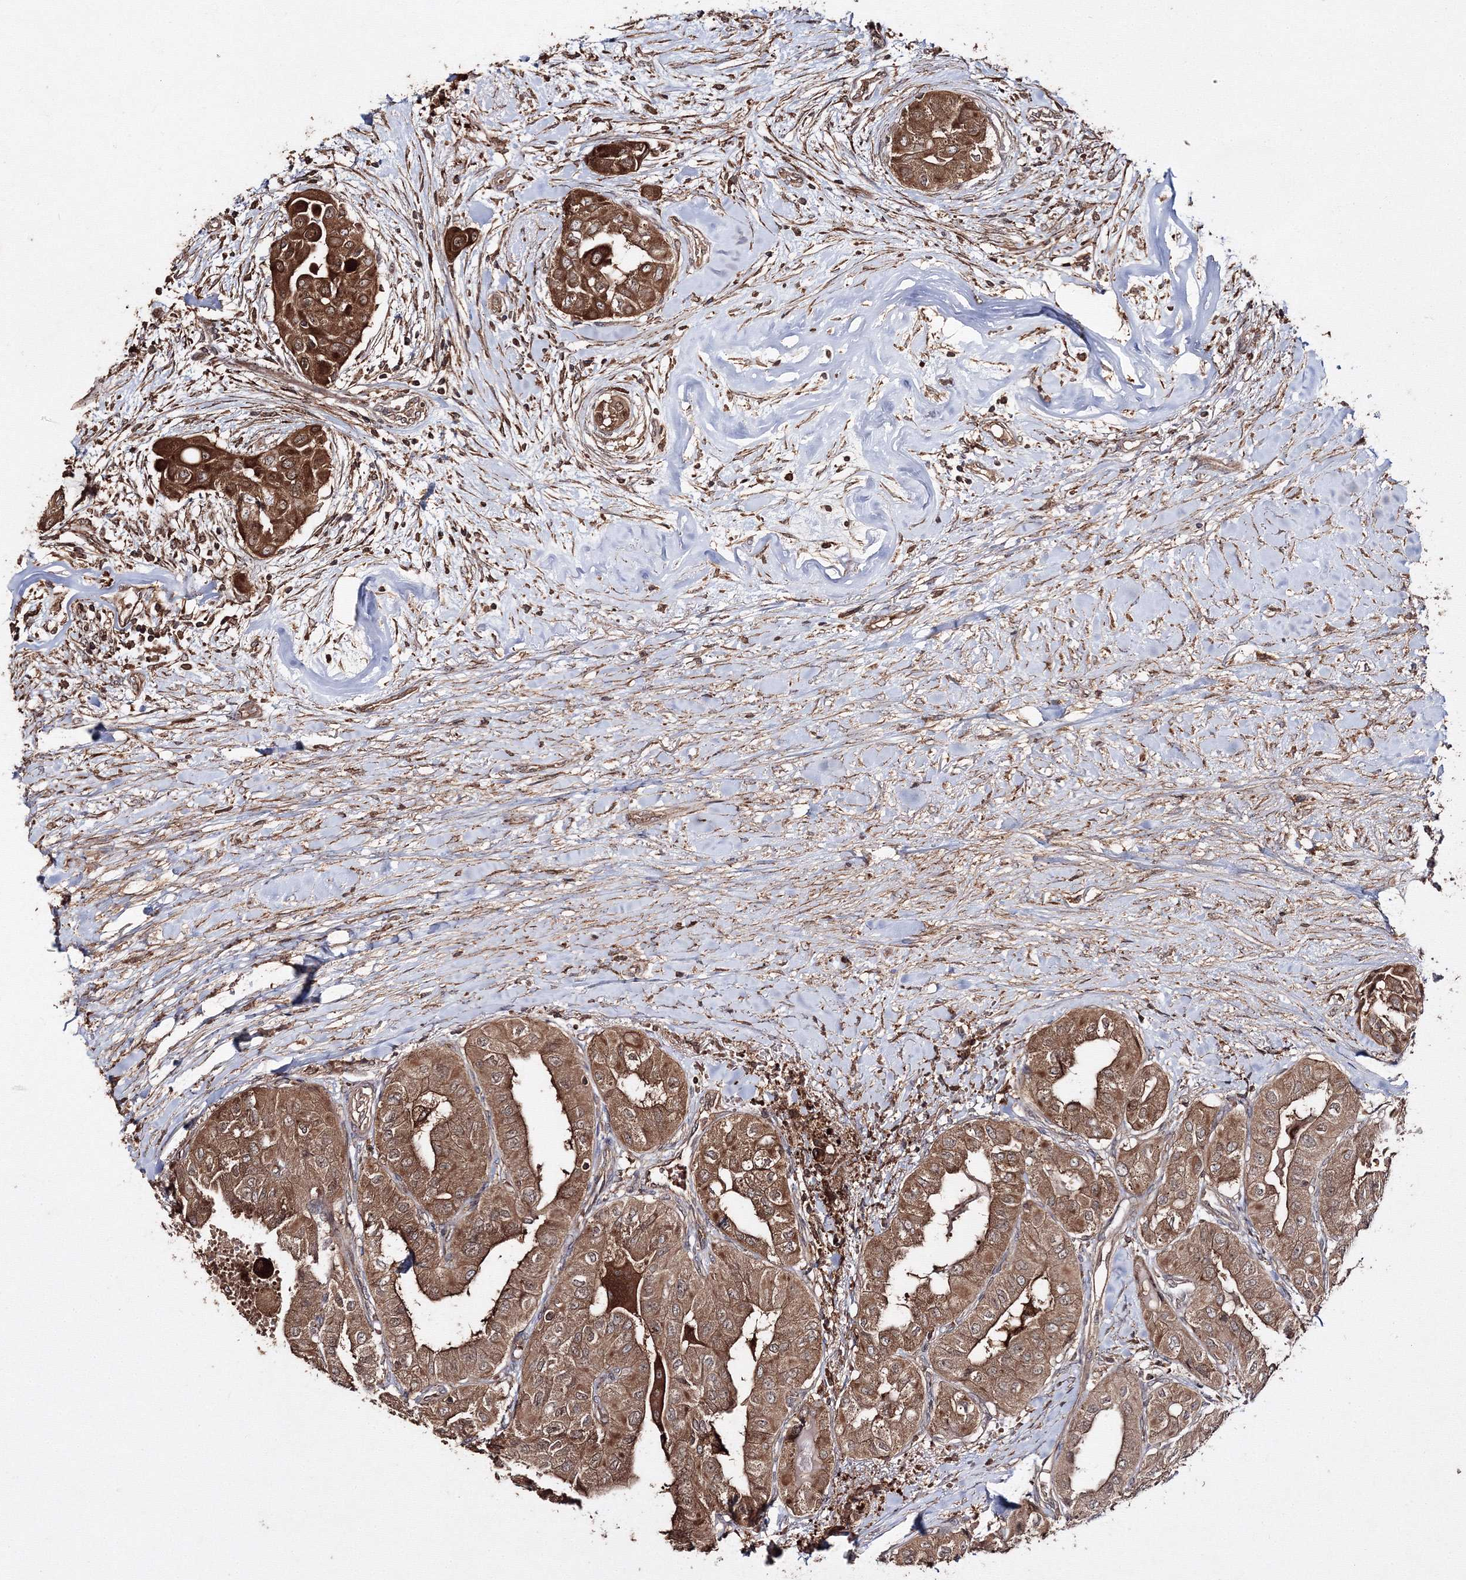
{"staining": {"intensity": "strong", "quantity": ">75%", "location": "cytoplasmic/membranous"}, "tissue": "thyroid cancer", "cell_type": "Tumor cells", "image_type": "cancer", "snomed": [{"axis": "morphology", "description": "Papillary adenocarcinoma, NOS"}, {"axis": "topography", "description": "Thyroid gland"}], "caption": "Brown immunohistochemical staining in human thyroid cancer (papillary adenocarcinoma) exhibits strong cytoplasmic/membranous staining in approximately >75% of tumor cells.", "gene": "DDO", "patient": {"sex": "female", "age": 59}}